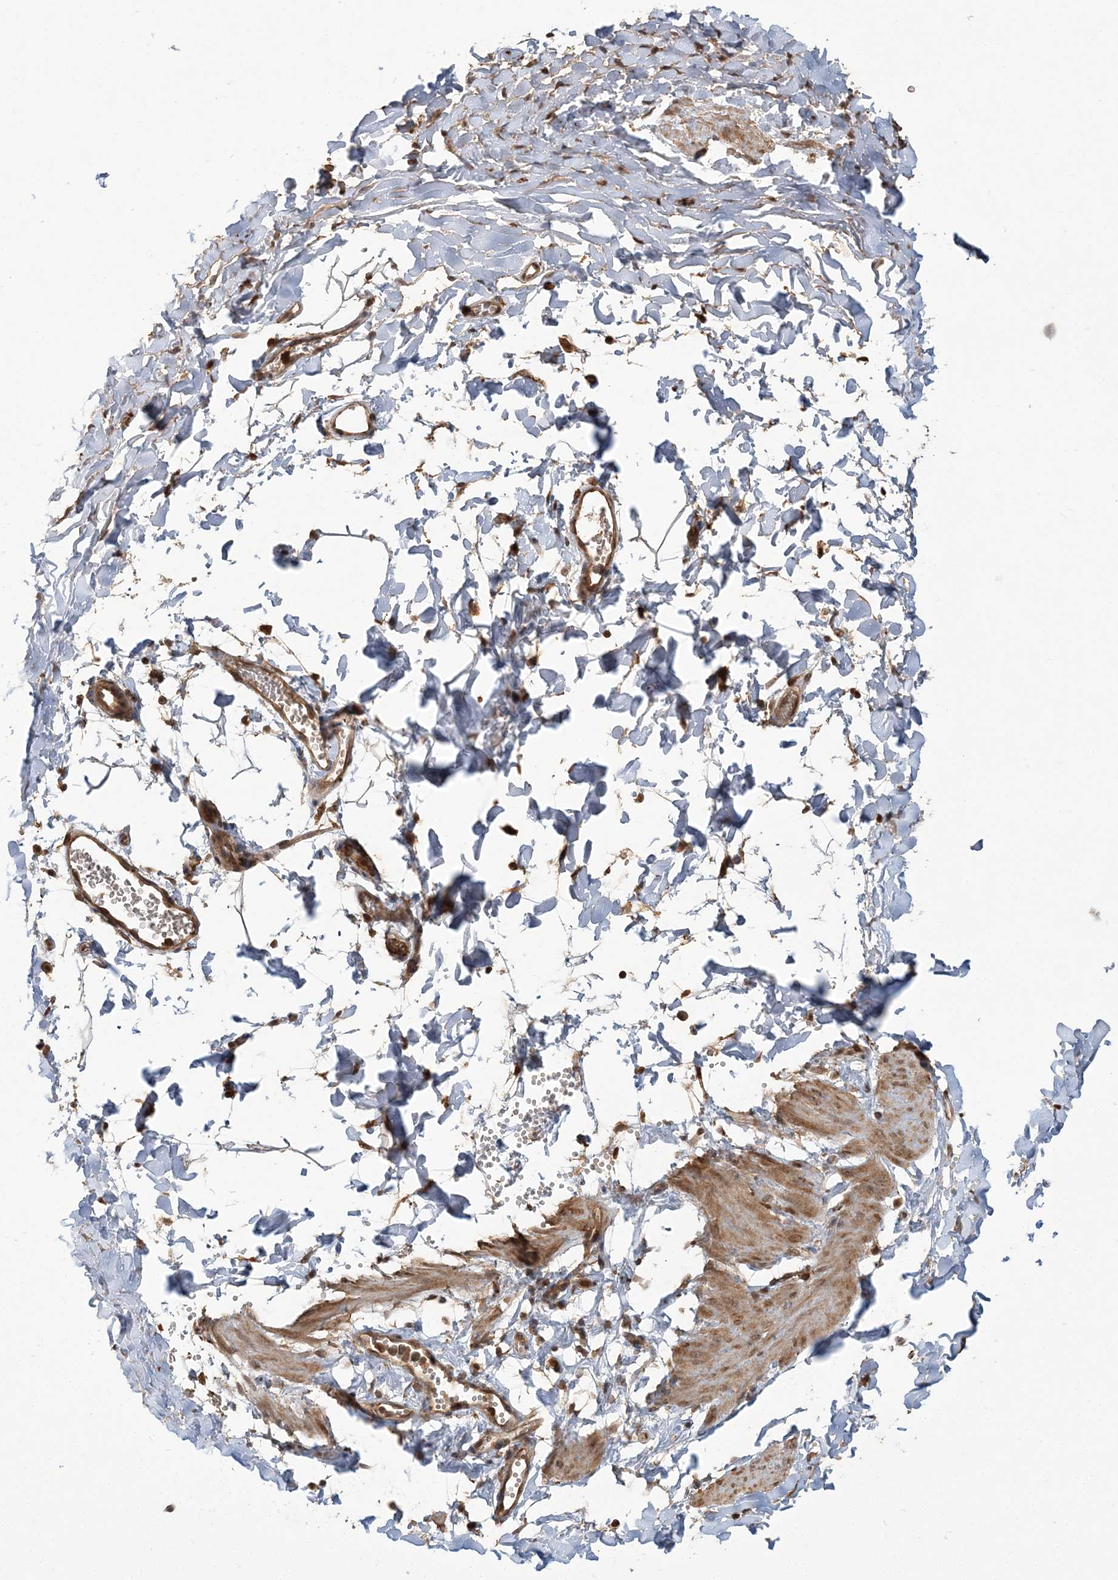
{"staining": {"intensity": "weak", "quantity": ">75%", "location": "cytoplasmic/membranous"}, "tissue": "adipose tissue", "cell_type": "Adipocytes", "image_type": "normal", "snomed": [{"axis": "morphology", "description": "Normal tissue, NOS"}, {"axis": "topography", "description": "Gallbladder"}, {"axis": "topography", "description": "Peripheral nerve tissue"}], "caption": "Adipose tissue stained with immunohistochemistry (IHC) shows weak cytoplasmic/membranous expression in approximately >75% of adipocytes.", "gene": "CAB39", "patient": {"sex": "male", "age": 38}}